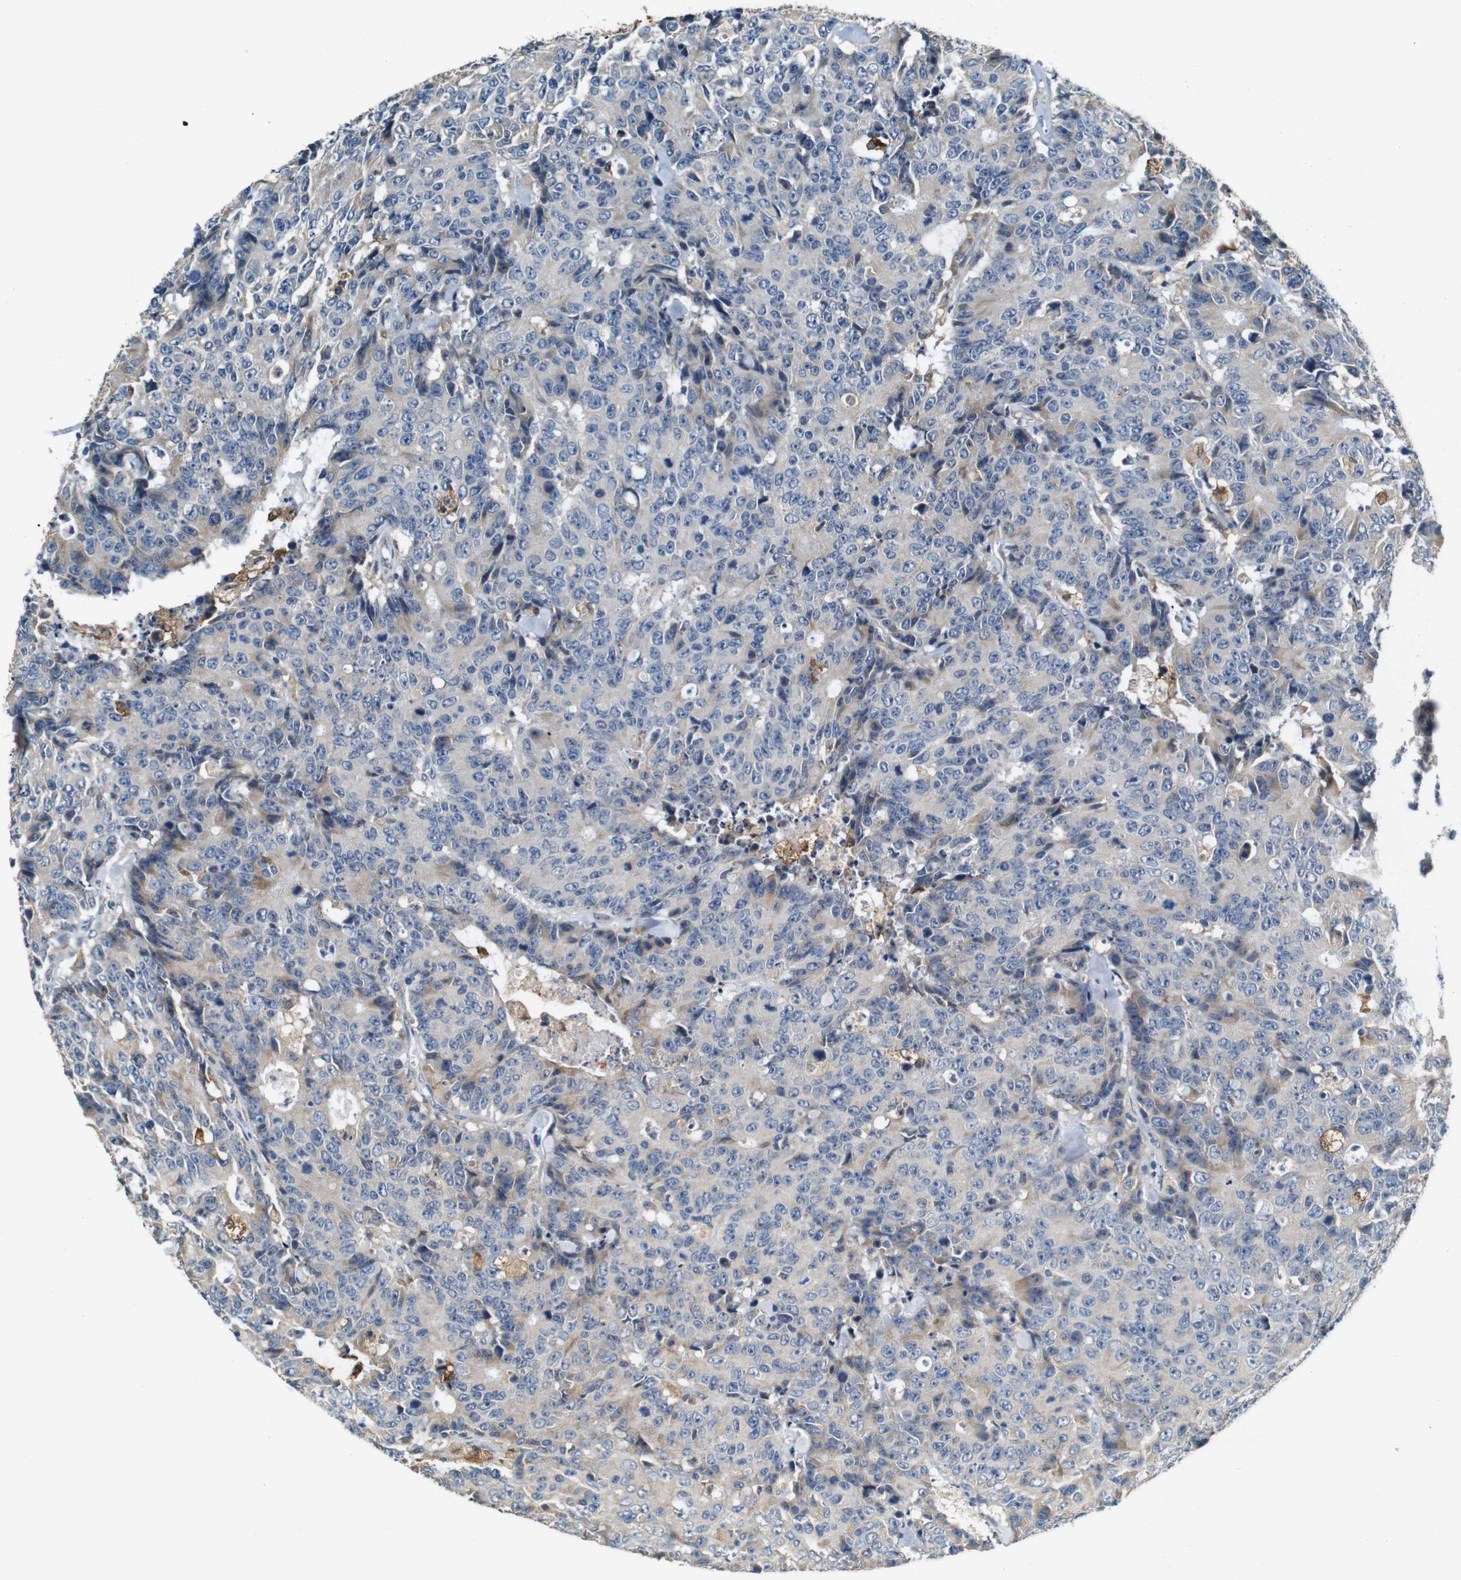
{"staining": {"intensity": "negative", "quantity": "none", "location": "none"}, "tissue": "colorectal cancer", "cell_type": "Tumor cells", "image_type": "cancer", "snomed": [{"axis": "morphology", "description": "Adenocarcinoma, NOS"}, {"axis": "topography", "description": "Colon"}], "caption": "This is a photomicrograph of immunohistochemistry (IHC) staining of colorectal cancer, which shows no positivity in tumor cells.", "gene": "NEBL", "patient": {"sex": "female", "age": 86}}